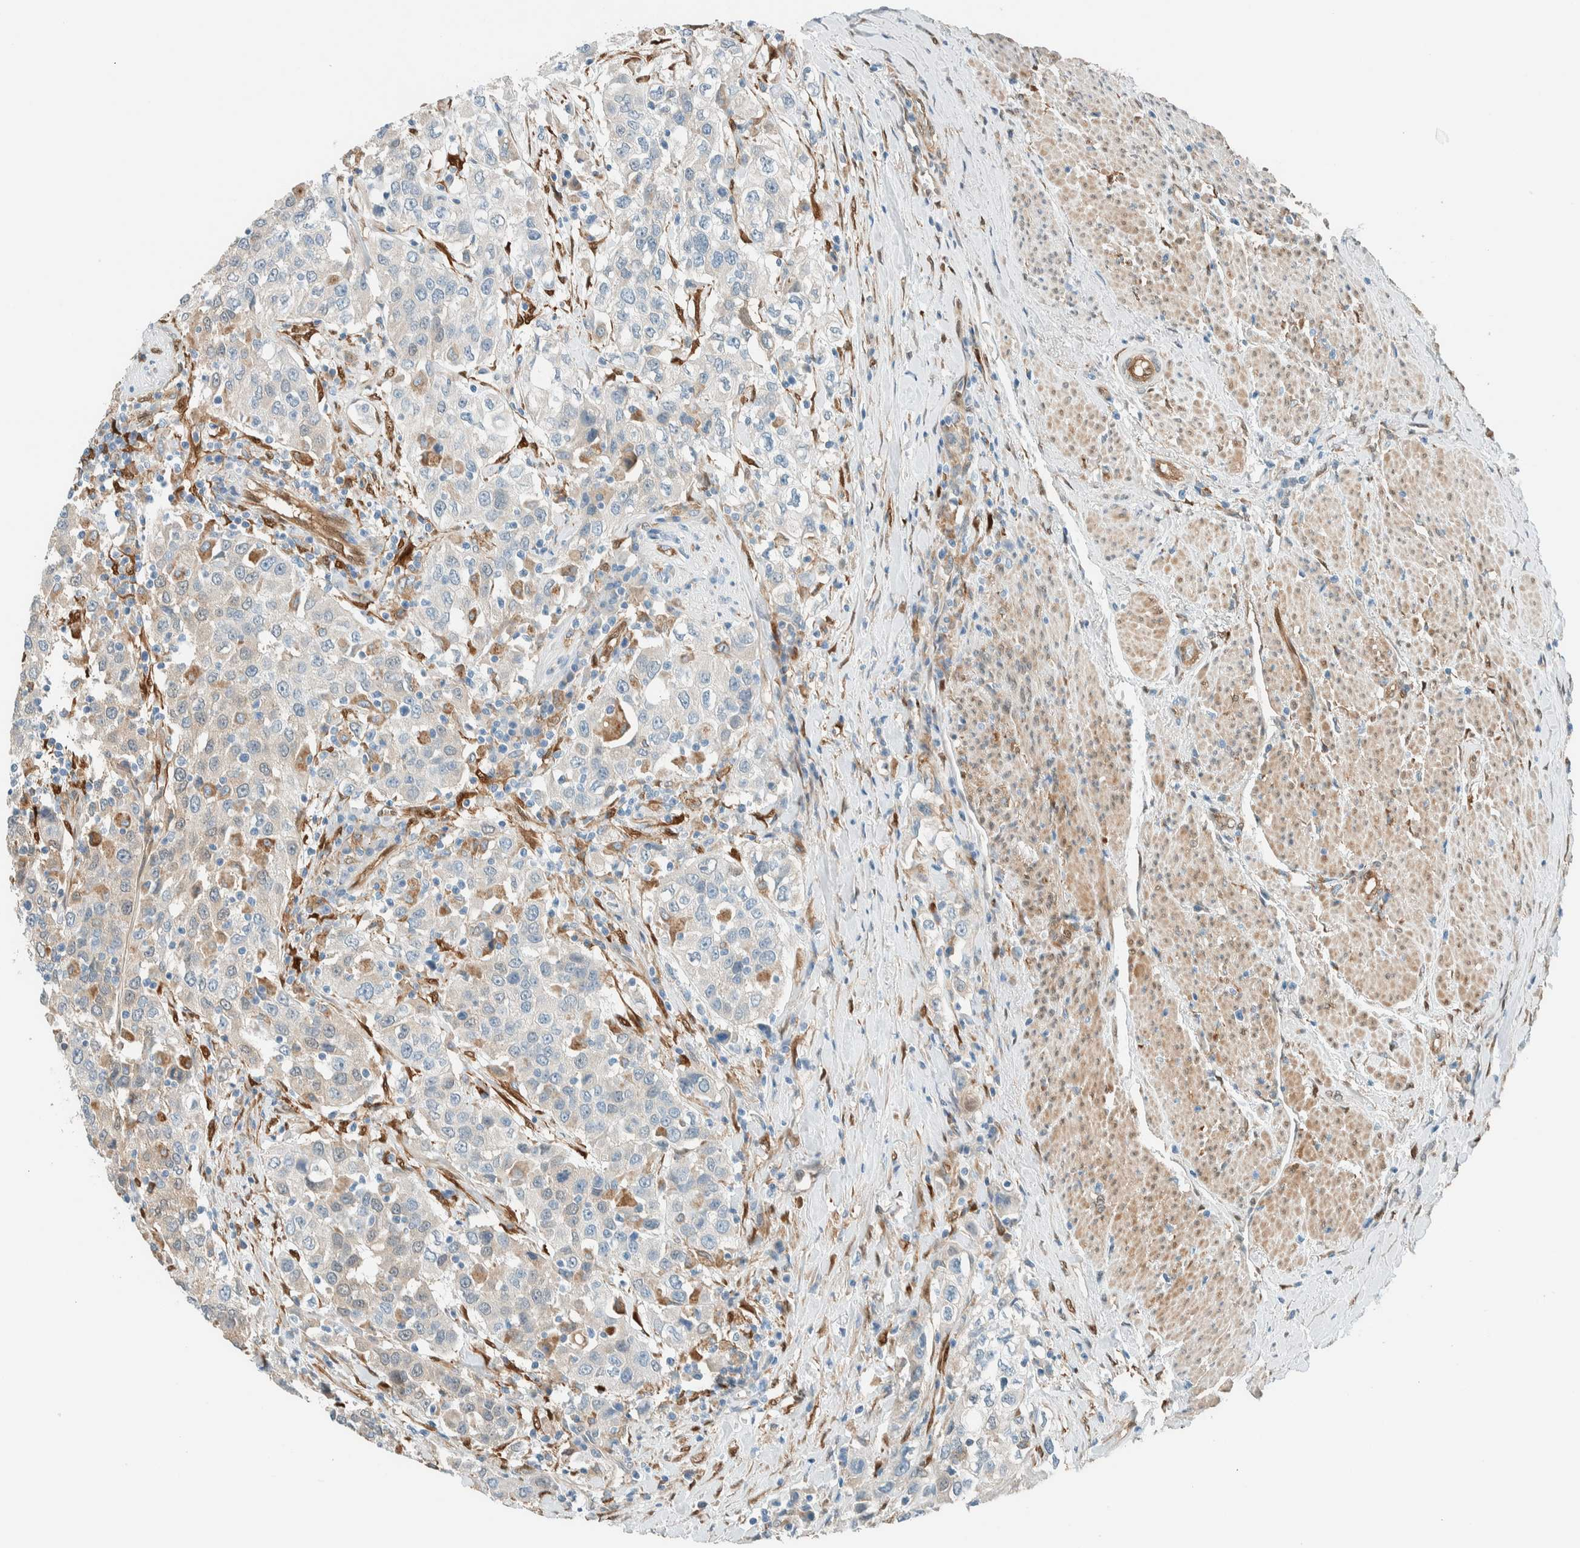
{"staining": {"intensity": "negative", "quantity": "none", "location": "none"}, "tissue": "urothelial cancer", "cell_type": "Tumor cells", "image_type": "cancer", "snomed": [{"axis": "morphology", "description": "Urothelial carcinoma, High grade"}, {"axis": "topography", "description": "Urinary bladder"}], "caption": "Human urothelial cancer stained for a protein using IHC exhibits no expression in tumor cells.", "gene": "NXN", "patient": {"sex": "female", "age": 80}}